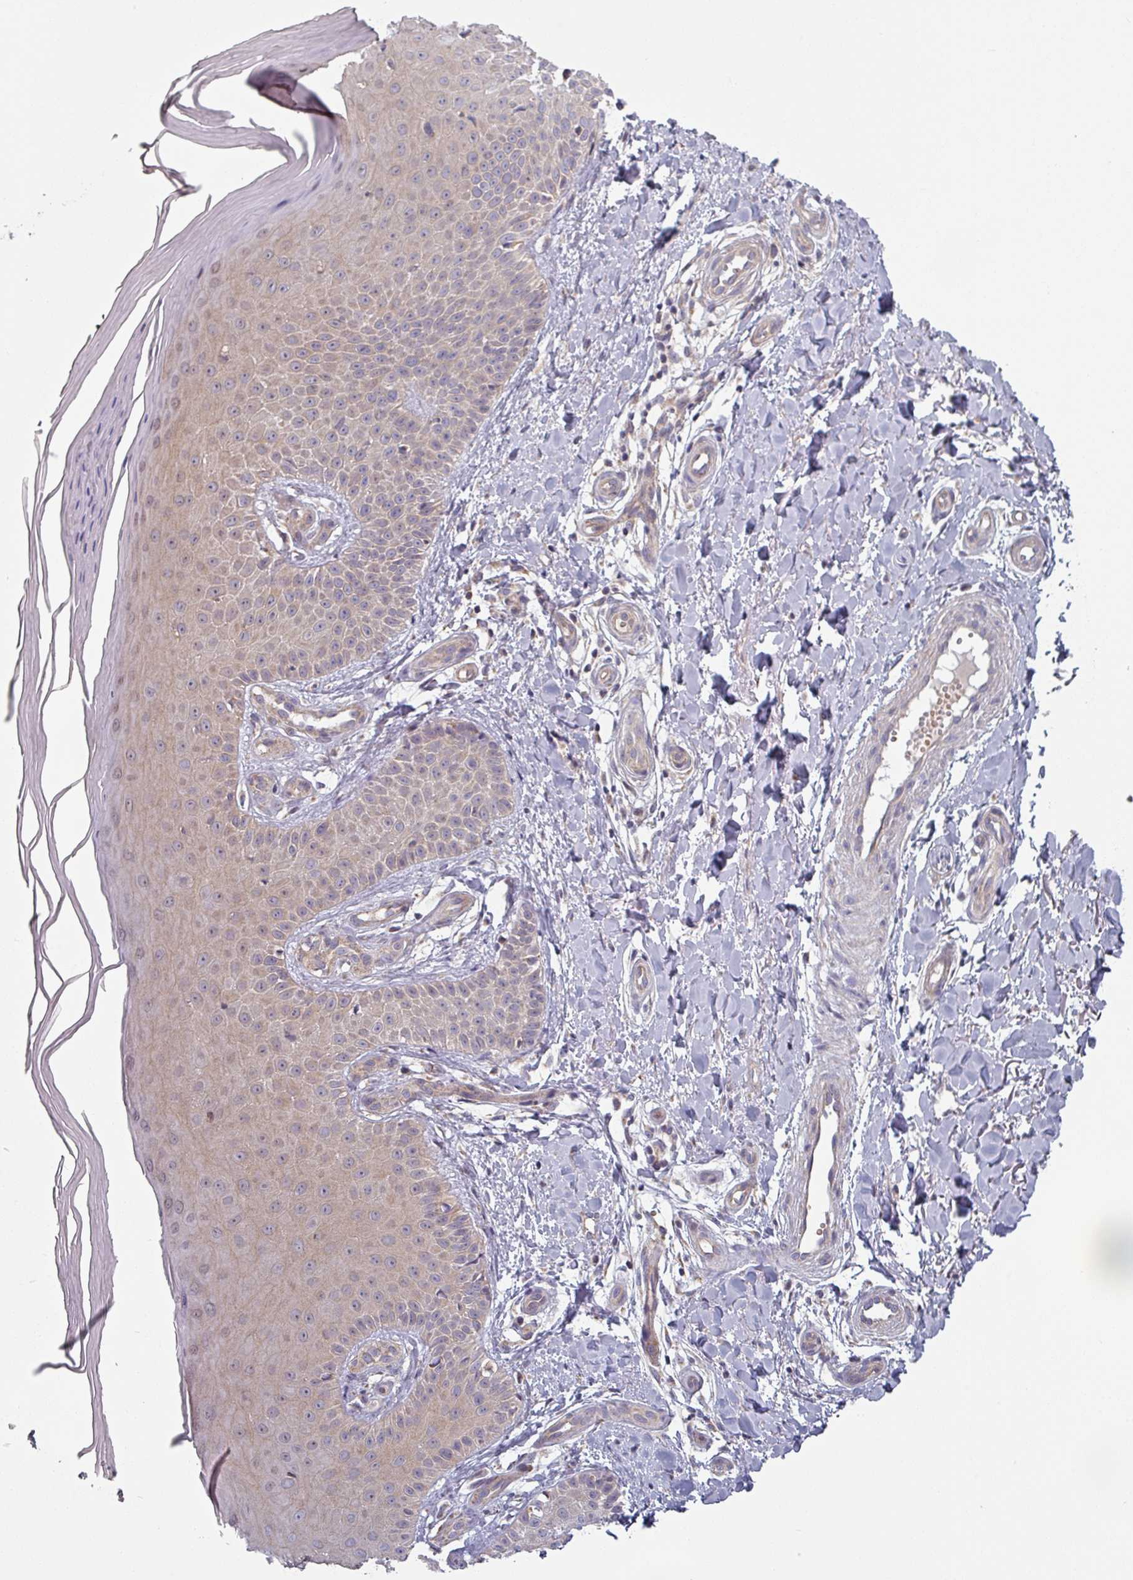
{"staining": {"intensity": "weak", "quantity": ">75%", "location": "cytoplasmic/membranous"}, "tissue": "skin", "cell_type": "Fibroblasts", "image_type": "normal", "snomed": [{"axis": "morphology", "description": "Normal tissue, NOS"}, {"axis": "topography", "description": "Skin"}], "caption": "Fibroblasts demonstrate low levels of weak cytoplasmic/membranous staining in about >75% of cells in benign human skin.", "gene": "PLEKHJ1", "patient": {"sex": "male", "age": 81}}